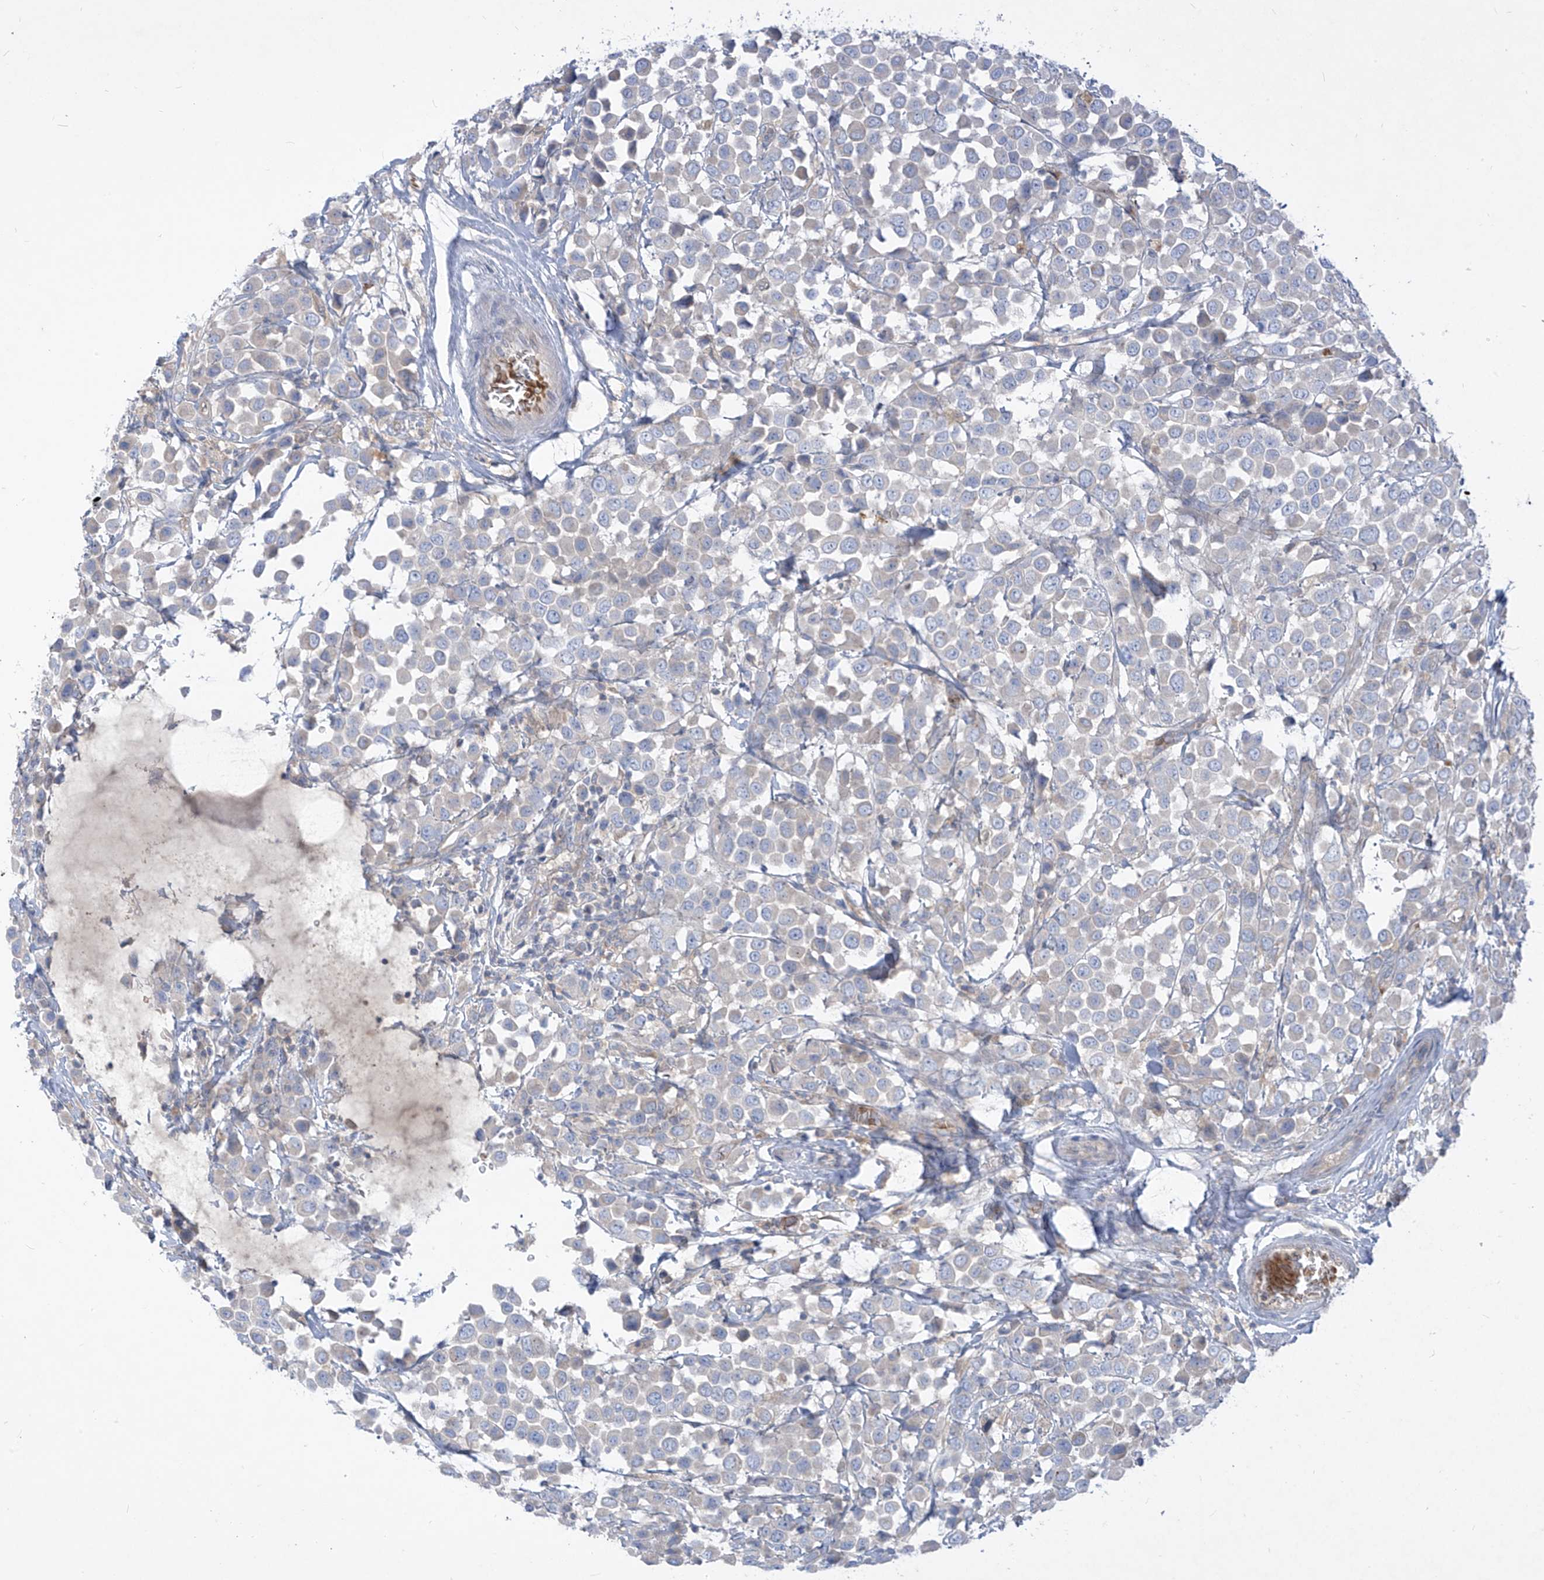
{"staining": {"intensity": "negative", "quantity": "none", "location": "none"}, "tissue": "breast cancer", "cell_type": "Tumor cells", "image_type": "cancer", "snomed": [{"axis": "morphology", "description": "Duct carcinoma"}, {"axis": "topography", "description": "Breast"}], "caption": "Immunohistochemical staining of human breast cancer (infiltrating ductal carcinoma) reveals no significant staining in tumor cells. Brightfield microscopy of IHC stained with DAB (3,3'-diaminobenzidine) (brown) and hematoxylin (blue), captured at high magnification.", "gene": "DGKQ", "patient": {"sex": "female", "age": 61}}